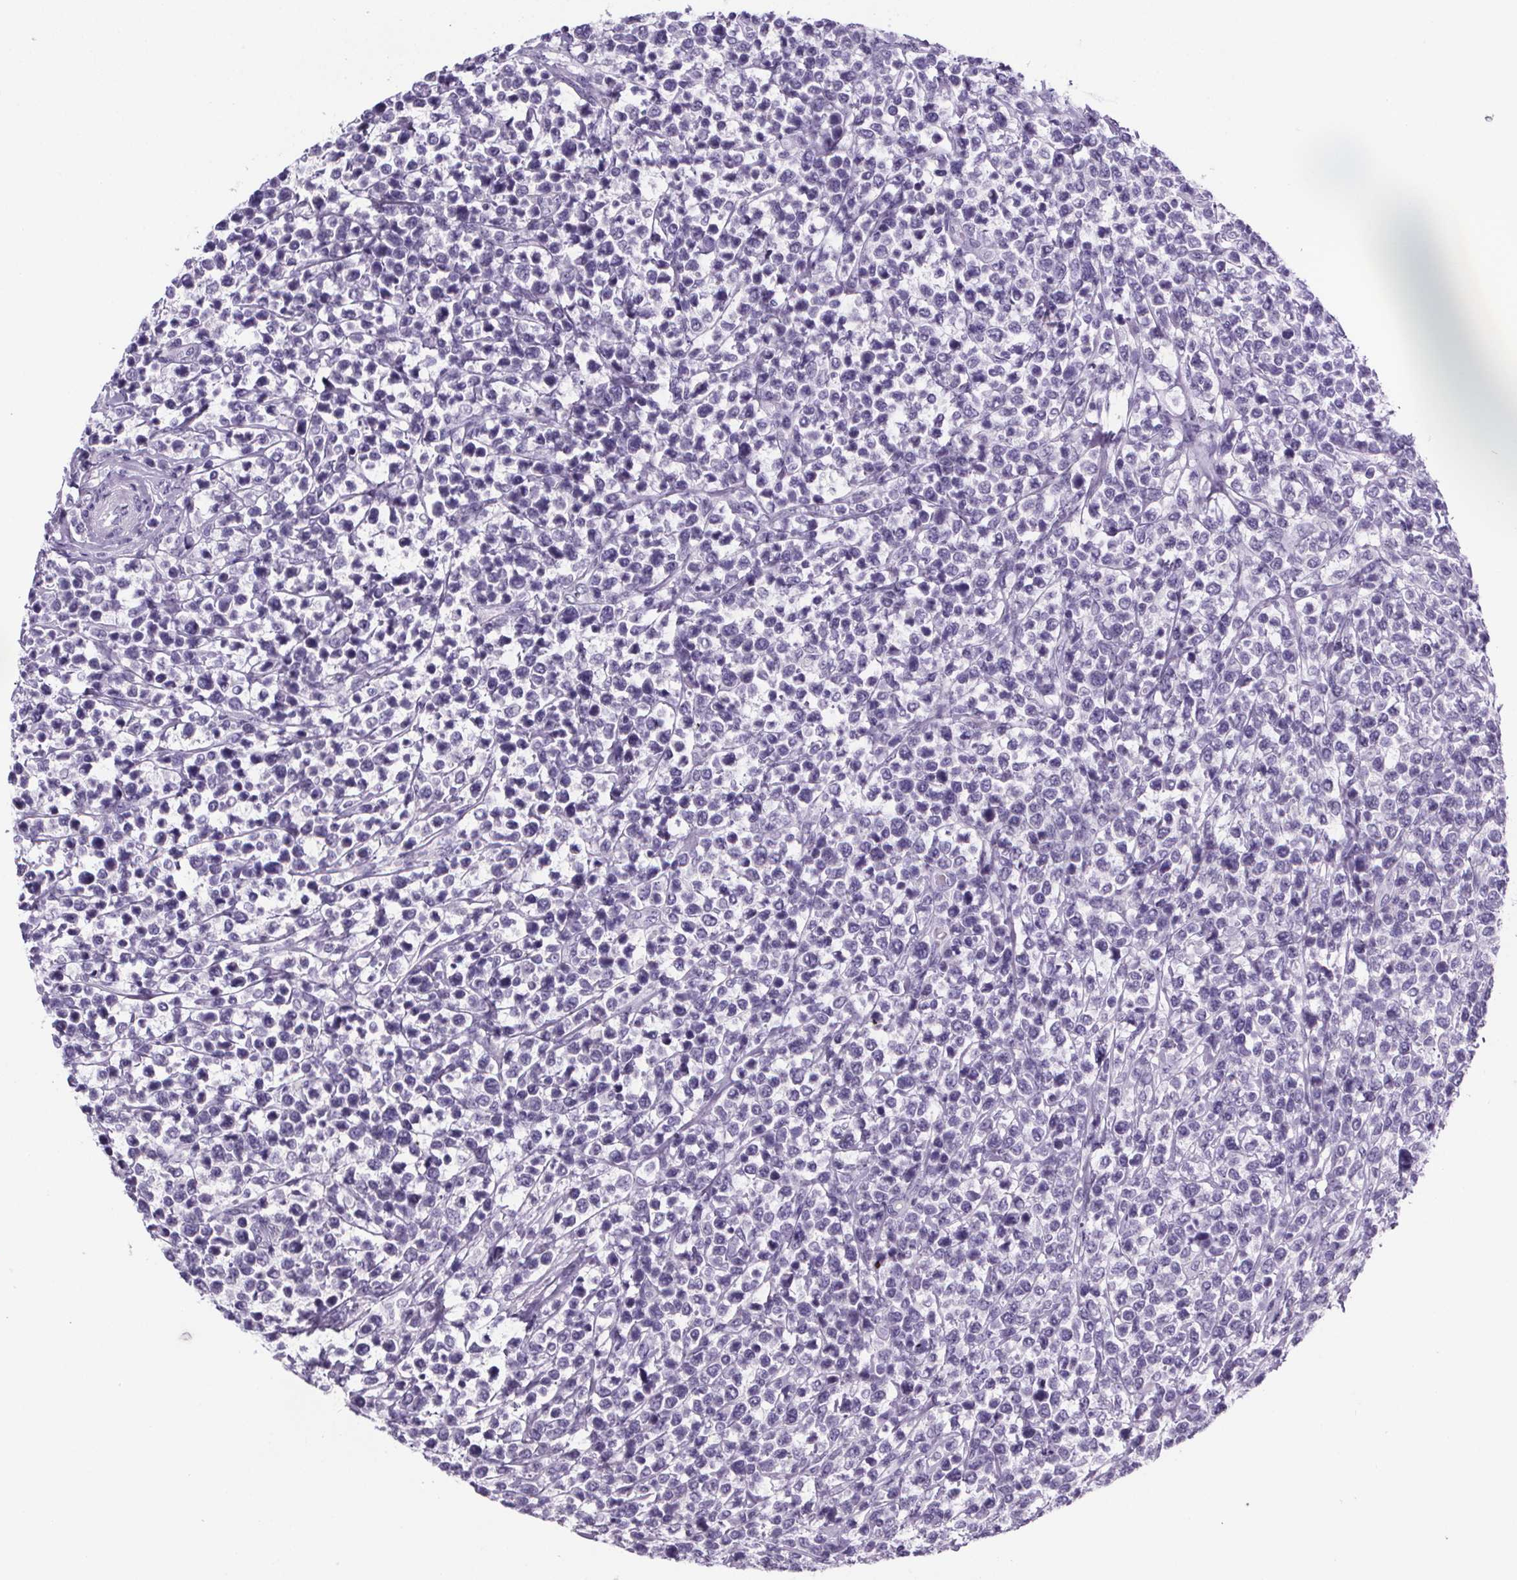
{"staining": {"intensity": "negative", "quantity": "none", "location": "none"}, "tissue": "lymphoma", "cell_type": "Tumor cells", "image_type": "cancer", "snomed": [{"axis": "morphology", "description": "Malignant lymphoma, non-Hodgkin's type, High grade"}, {"axis": "topography", "description": "Soft tissue"}], "caption": "This photomicrograph is of lymphoma stained with IHC to label a protein in brown with the nuclei are counter-stained blue. There is no positivity in tumor cells. The staining was performed using DAB (3,3'-diaminobenzidine) to visualize the protein expression in brown, while the nuclei were stained in blue with hematoxylin (Magnification: 20x).", "gene": "CUBN", "patient": {"sex": "female", "age": 56}}